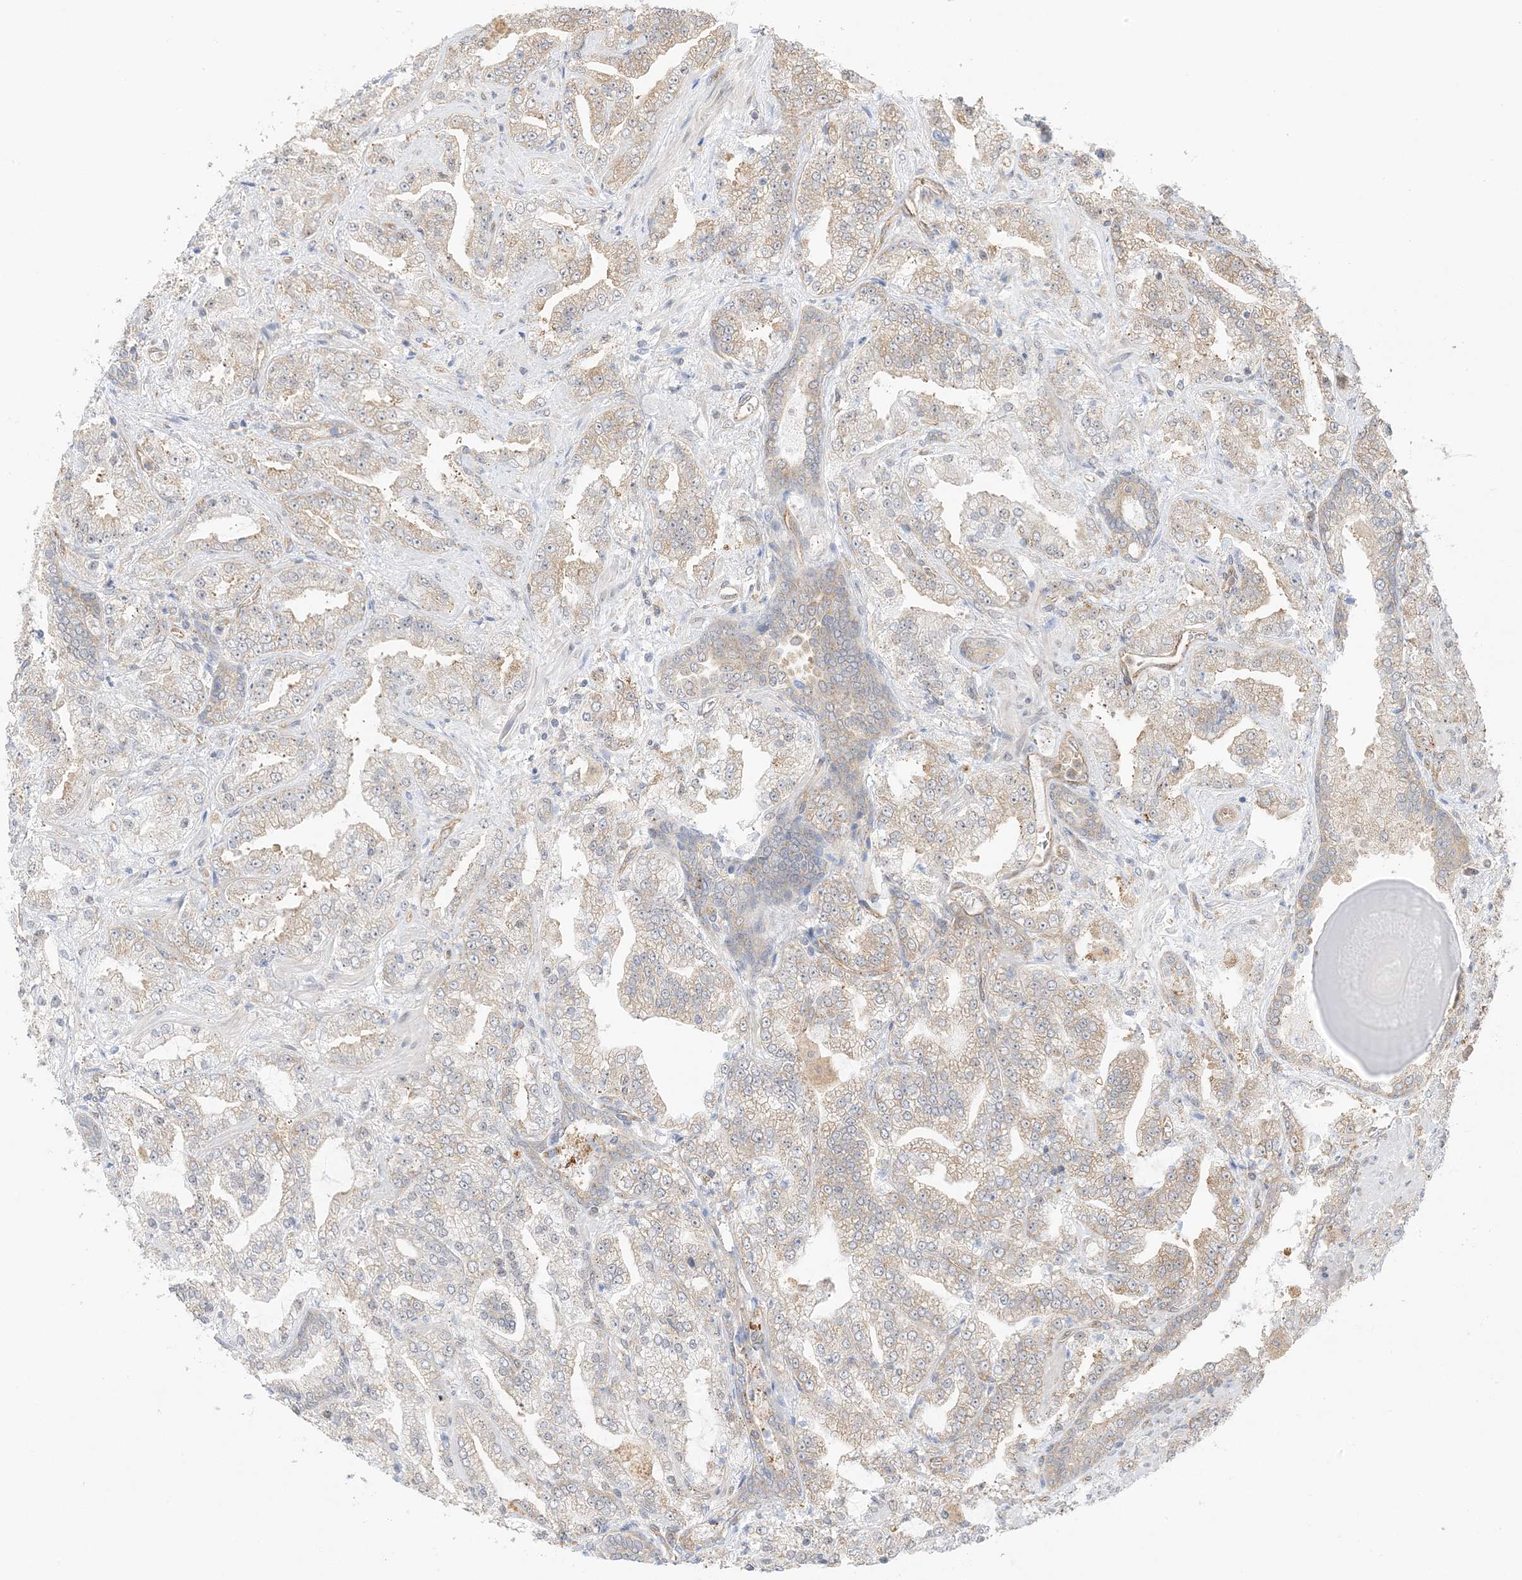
{"staining": {"intensity": "weak", "quantity": "25%-75%", "location": "cytoplasmic/membranous"}, "tissue": "prostate cancer", "cell_type": "Tumor cells", "image_type": "cancer", "snomed": [{"axis": "morphology", "description": "Adenocarcinoma, High grade"}, {"axis": "topography", "description": "Prostate"}], "caption": "Brown immunohistochemical staining in prostate cancer demonstrates weak cytoplasmic/membranous expression in about 25%-75% of tumor cells.", "gene": "UBAP2L", "patient": {"sex": "male", "age": 64}}